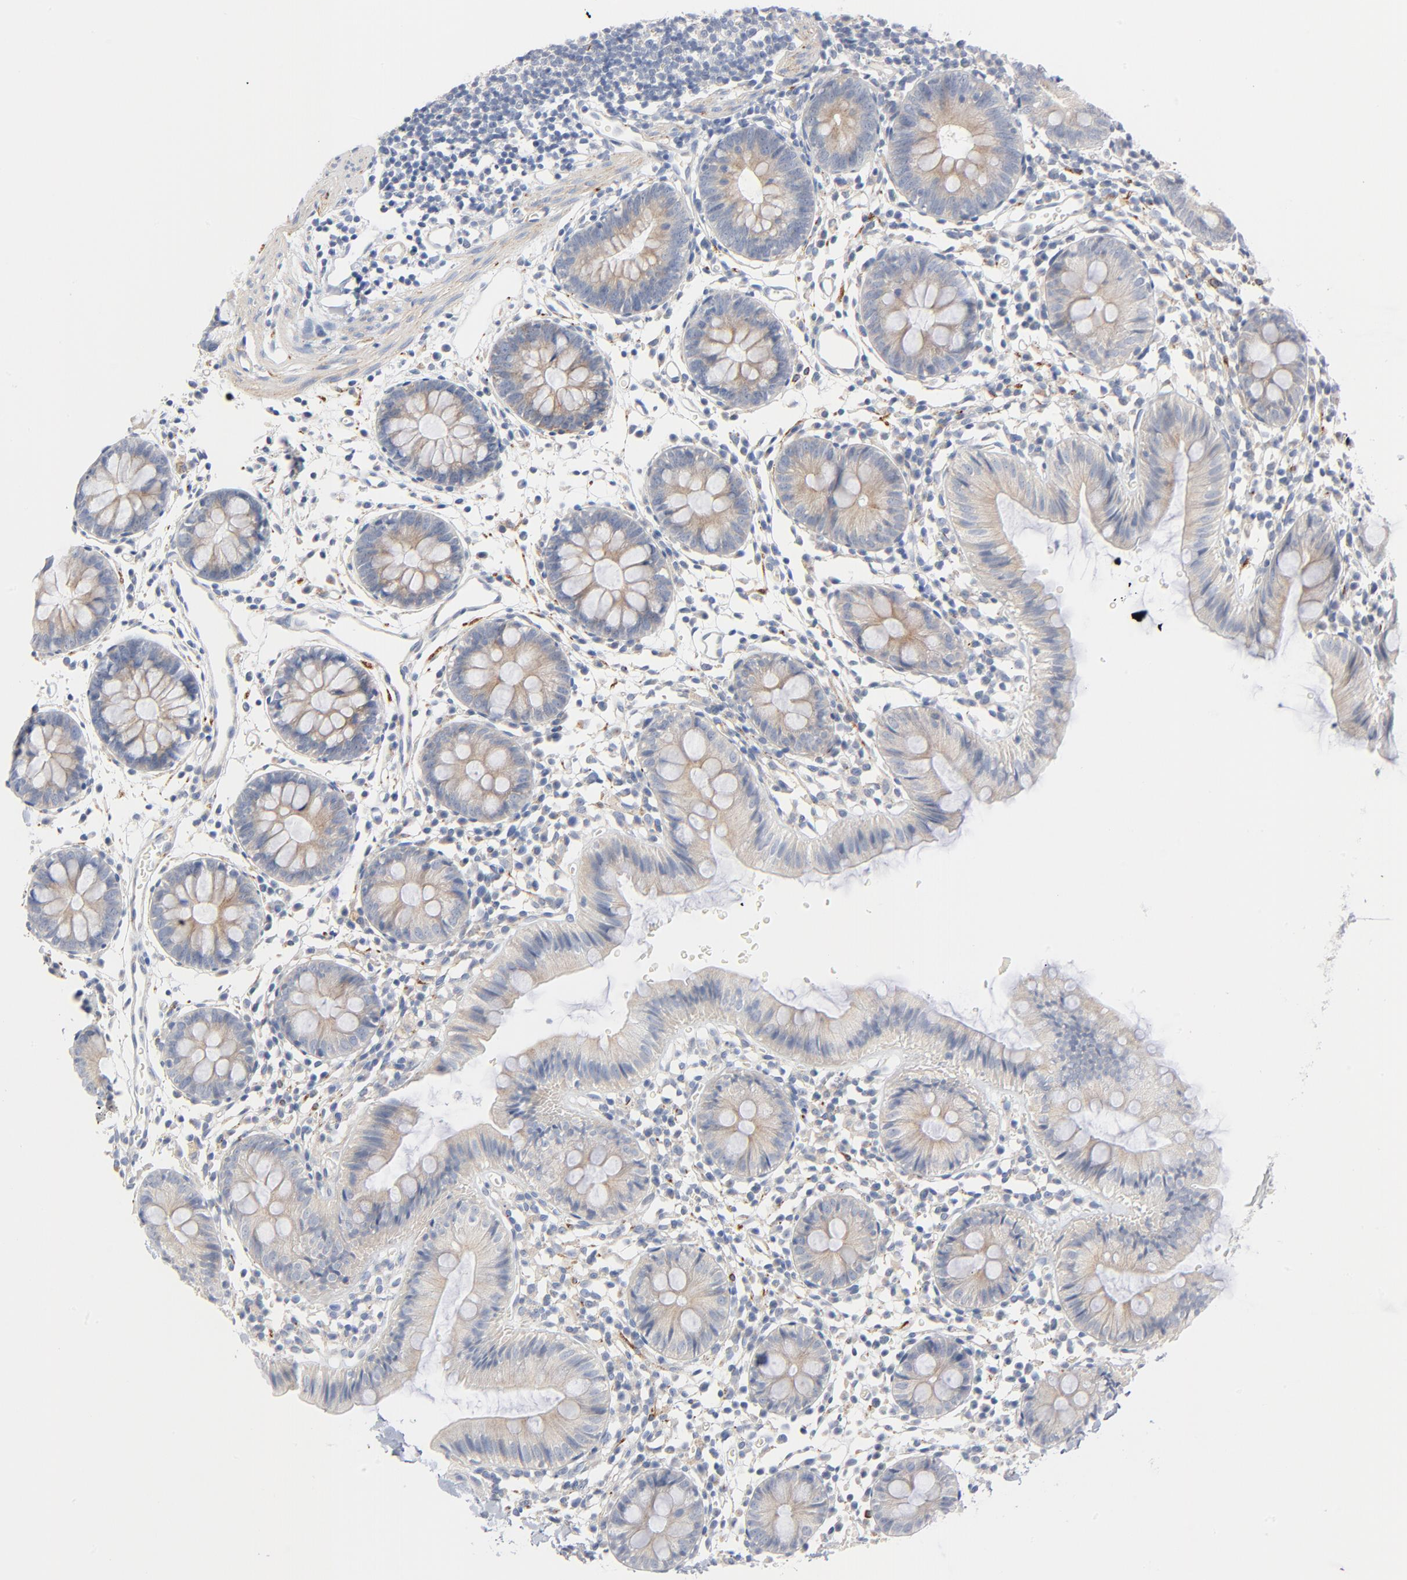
{"staining": {"intensity": "negative", "quantity": "none", "location": "none"}, "tissue": "colon", "cell_type": "Endothelial cells", "image_type": "normal", "snomed": [{"axis": "morphology", "description": "Normal tissue, NOS"}, {"axis": "topography", "description": "Colon"}], "caption": "This is a photomicrograph of IHC staining of benign colon, which shows no positivity in endothelial cells.", "gene": "IFT43", "patient": {"sex": "male", "age": 14}}